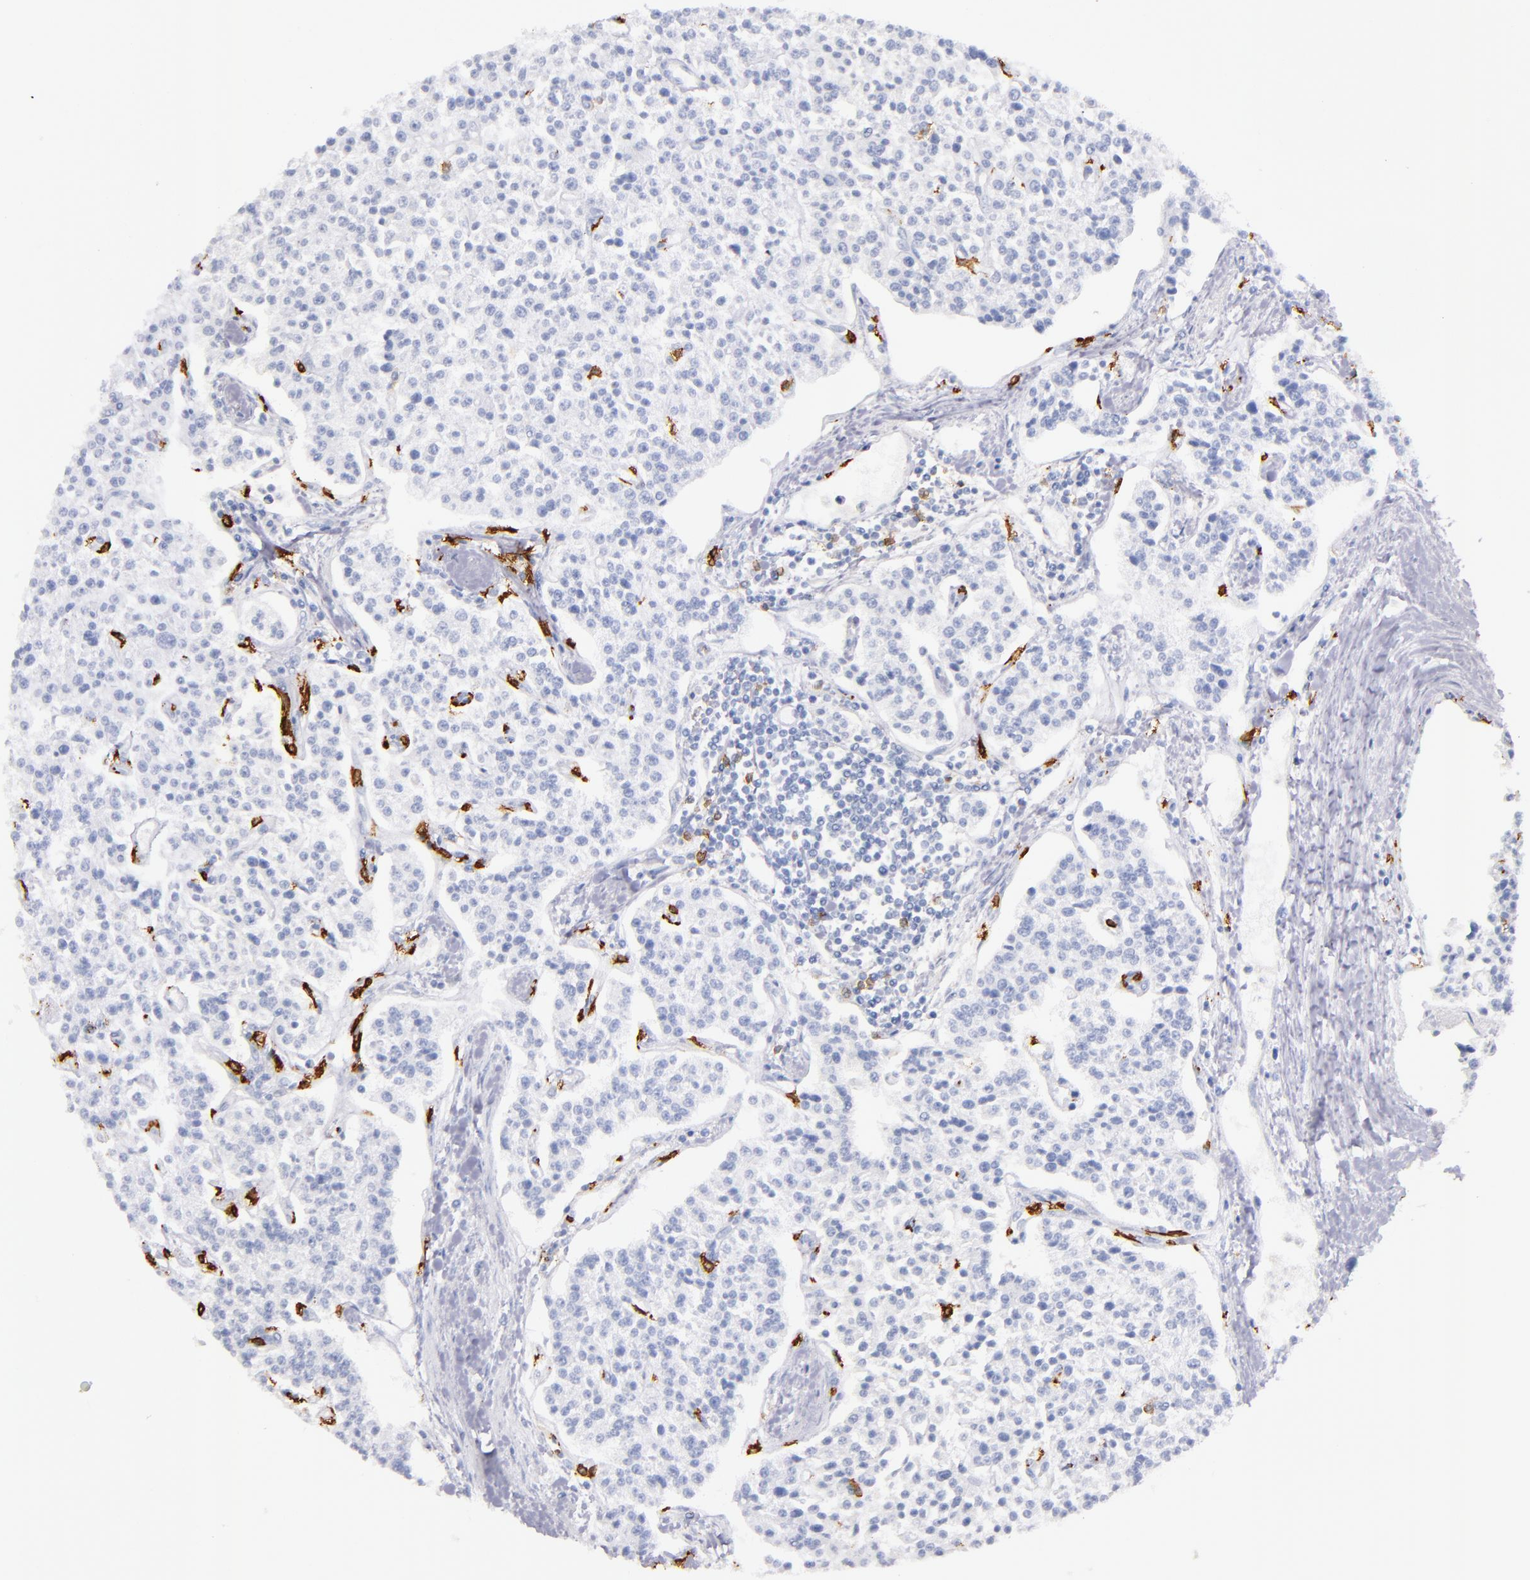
{"staining": {"intensity": "negative", "quantity": "none", "location": "none"}, "tissue": "carcinoid", "cell_type": "Tumor cells", "image_type": "cancer", "snomed": [{"axis": "morphology", "description": "Carcinoid, malignant, NOS"}, {"axis": "topography", "description": "Stomach"}], "caption": "High magnification brightfield microscopy of malignant carcinoid stained with DAB (brown) and counterstained with hematoxylin (blue): tumor cells show no significant staining.", "gene": "KIT", "patient": {"sex": "female", "age": 76}}